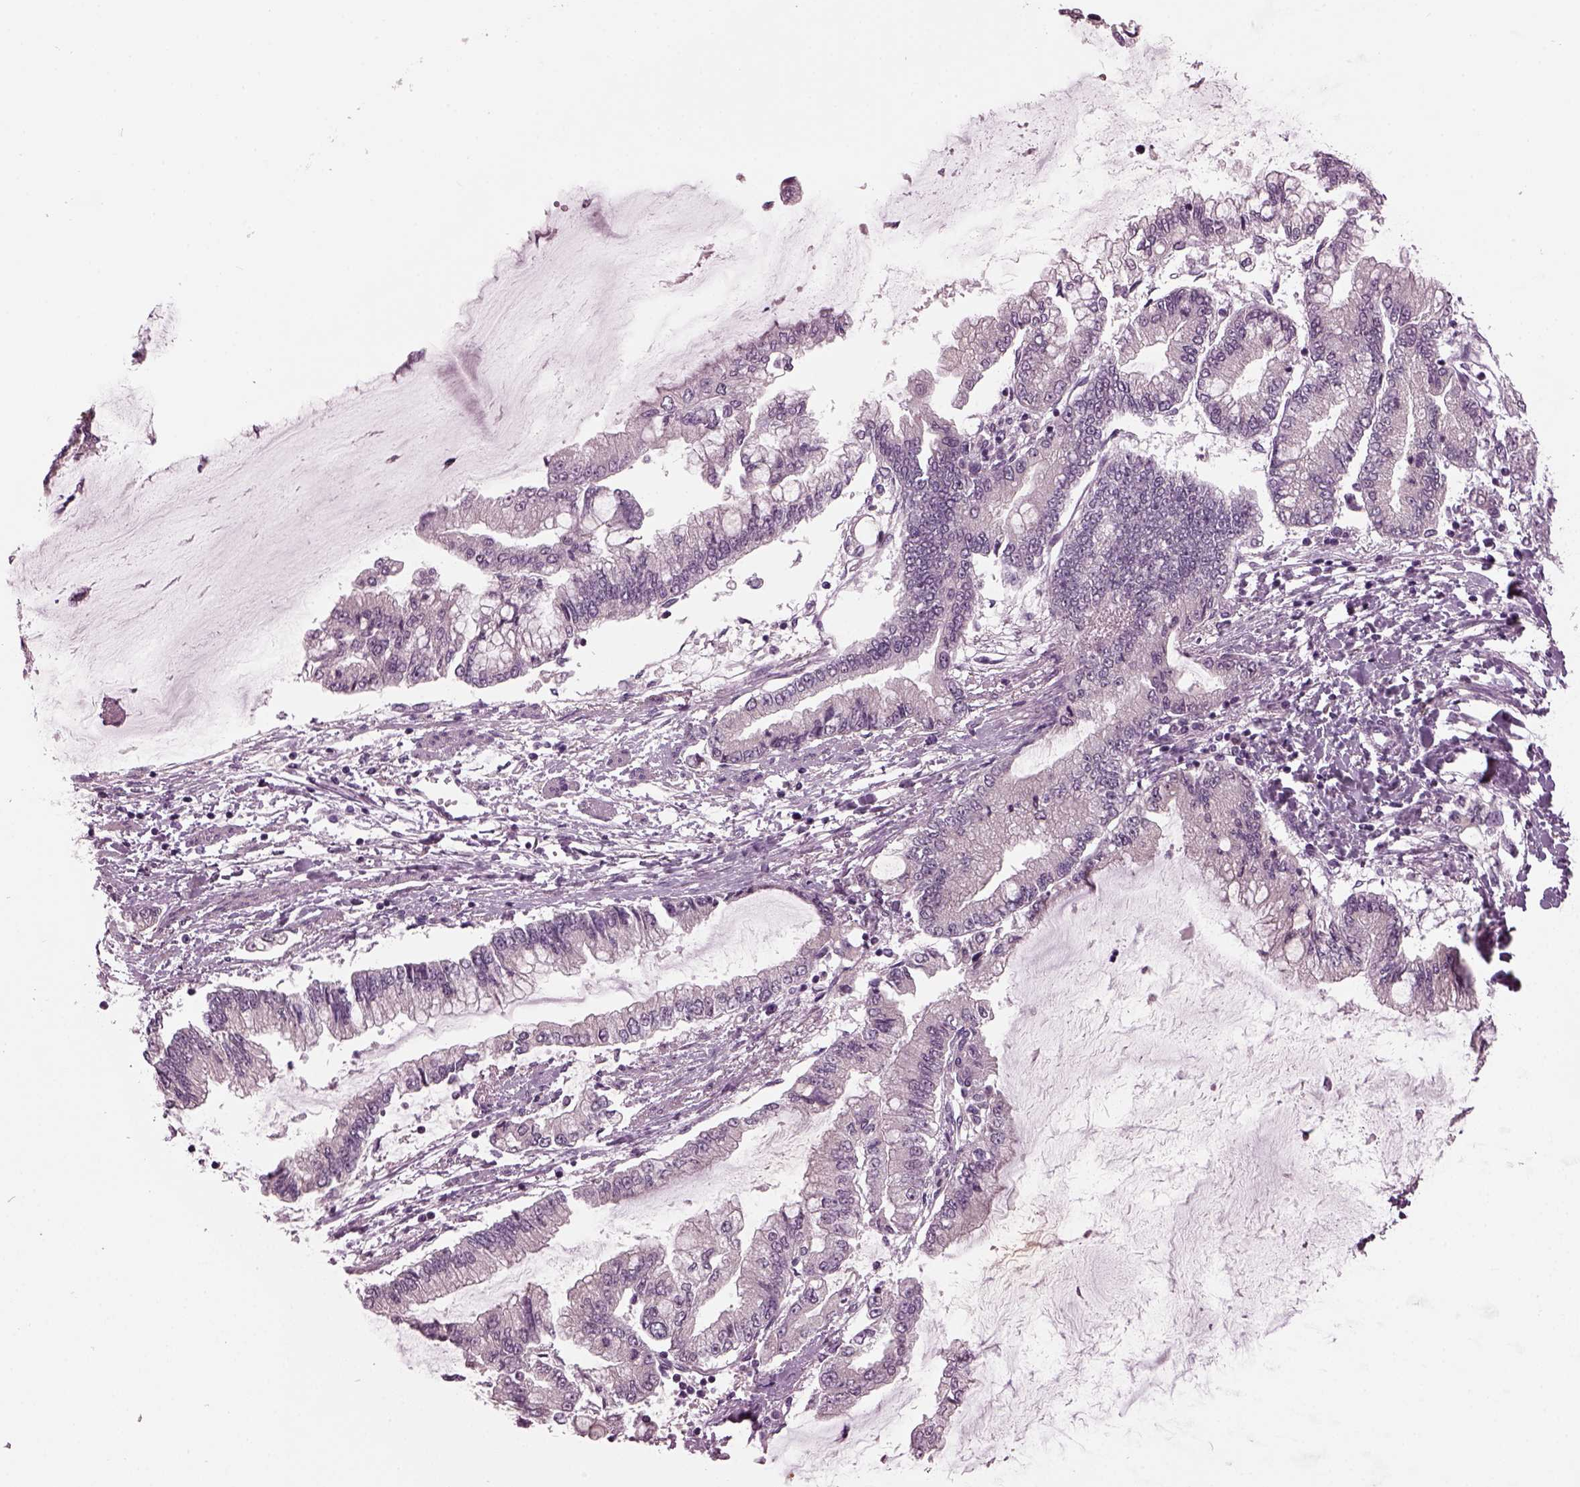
{"staining": {"intensity": "negative", "quantity": "none", "location": "none"}, "tissue": "stomach cancer", "cell_type": "Tumor cells", "image_type": "cancer", "snomed": [{"axis": "morphology", "description": "Adenocarcinoma, NOS"}, {"axis": "topography", "description": "Stomach, upper"}], "caption": "A high-resolution image shows immunohistochemistry (IHC) staining of stomach cancer (adenocarcinoma), which displays no significant expression in tumor cells. (DAB (3,3'-diaminobenzidine) immunohistochemistry, high magnification).", "gene": "CLCN4", "patient": {"sex": "female", "age": 74}}